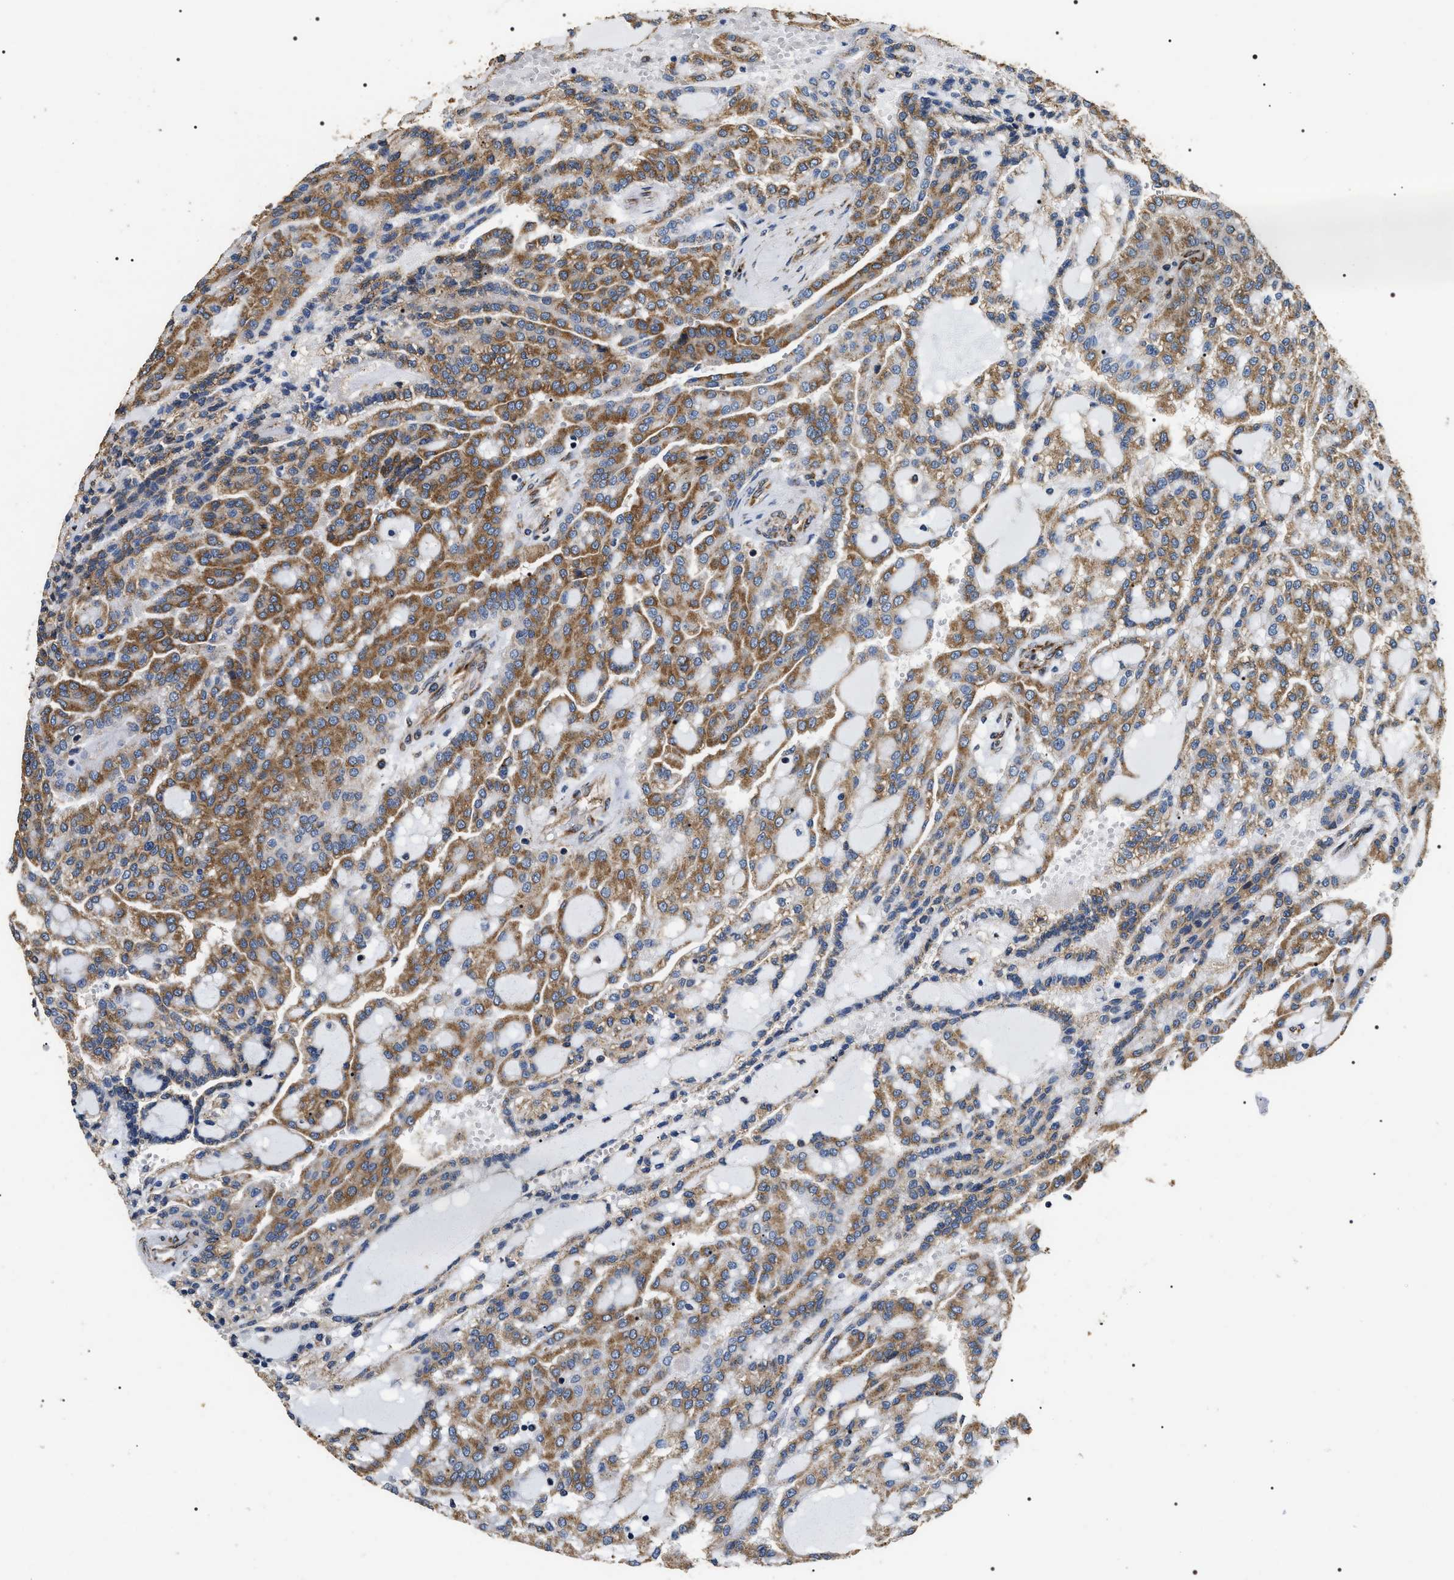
{"staining": {"intensity": "moderate", "quantity": "25%-75%", "location": "cytoplasmic/membranous"}, "tissue": "renal cancer", "cell_type": "Tumor cells", "image_type": "cancer", "snomed": [{"axis": "morphology", "description": "Adenocarcinoma, NOS"}, {"axis": "topography", "description": "Kidney"}], "caption": "Adenocarcinoma (renal) stained with a brown dye reveals moderate cytoplasmic/membranous positive staining in approximately 25%-75% of tumor cells.", "gene": "KTN1", "patient": {"sex": "male", "age": 63}}